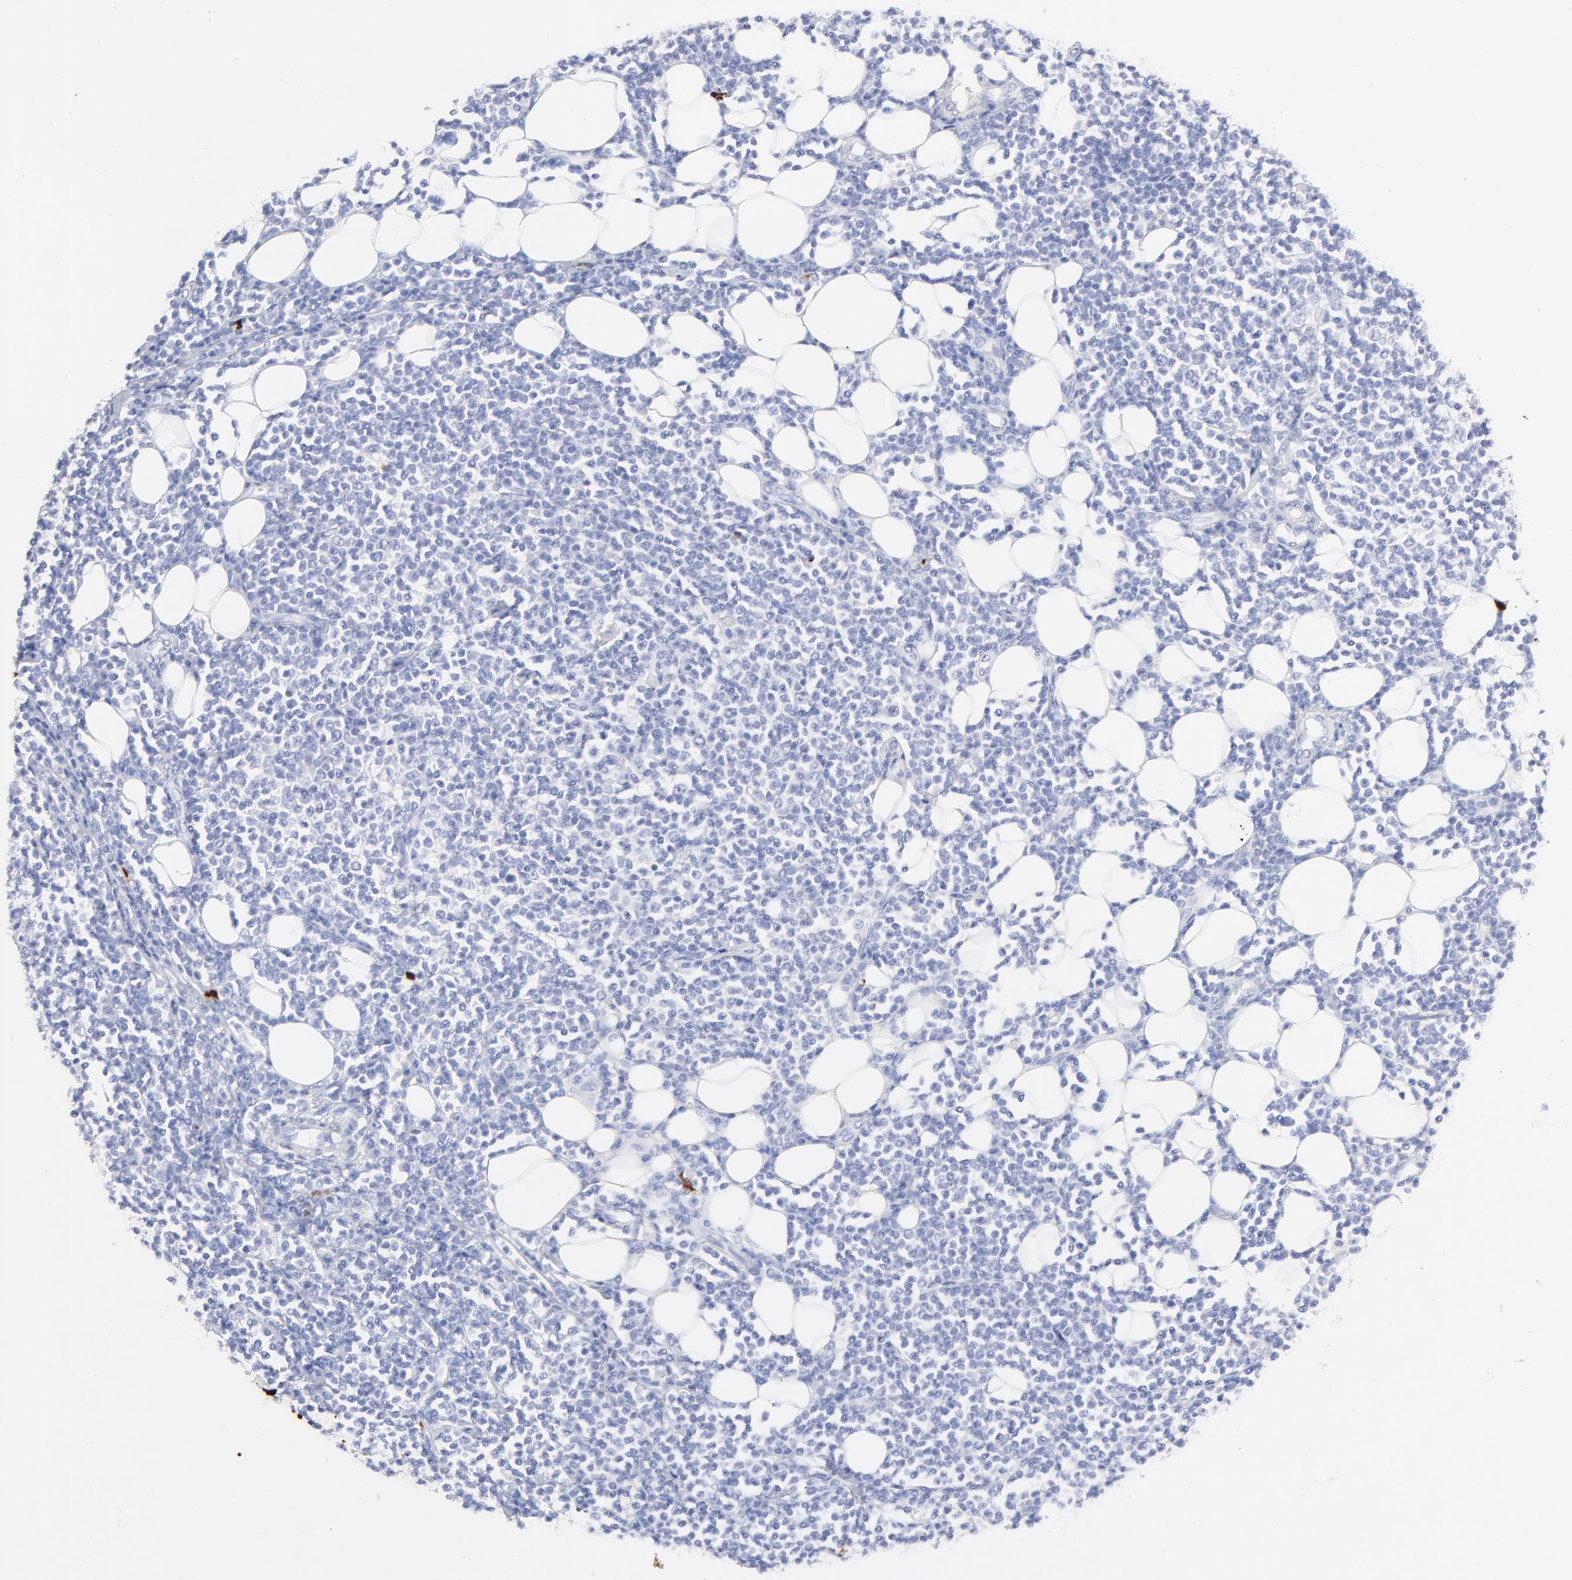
{"staining": {"intensity": "negative", "quantity": "none", "location": "none"}, "tissue": "lymphoma", "cell_type": "Tumor cells", "image_type": "cancer", "snomed": [{"axis": "morphology", "description": "Malignant lymphoma, non-Hodgkin's type, Low grade"}, {"axis": "topography", "description": "Soft tissue"}], "caption": "High magnification brightfield microscopy of malignant lymphoma, non-Hodgkin's type (low-grade) stained with DAB (3,3'-diaminobenzidine) (brown) and counterstained with hematoxylin (blue): tumor cells show no significant positivity. (IHC, brightfield microscopy, high magnification).", "gene": "S100A12", "patient": {"sex": "male", "age": 92}}